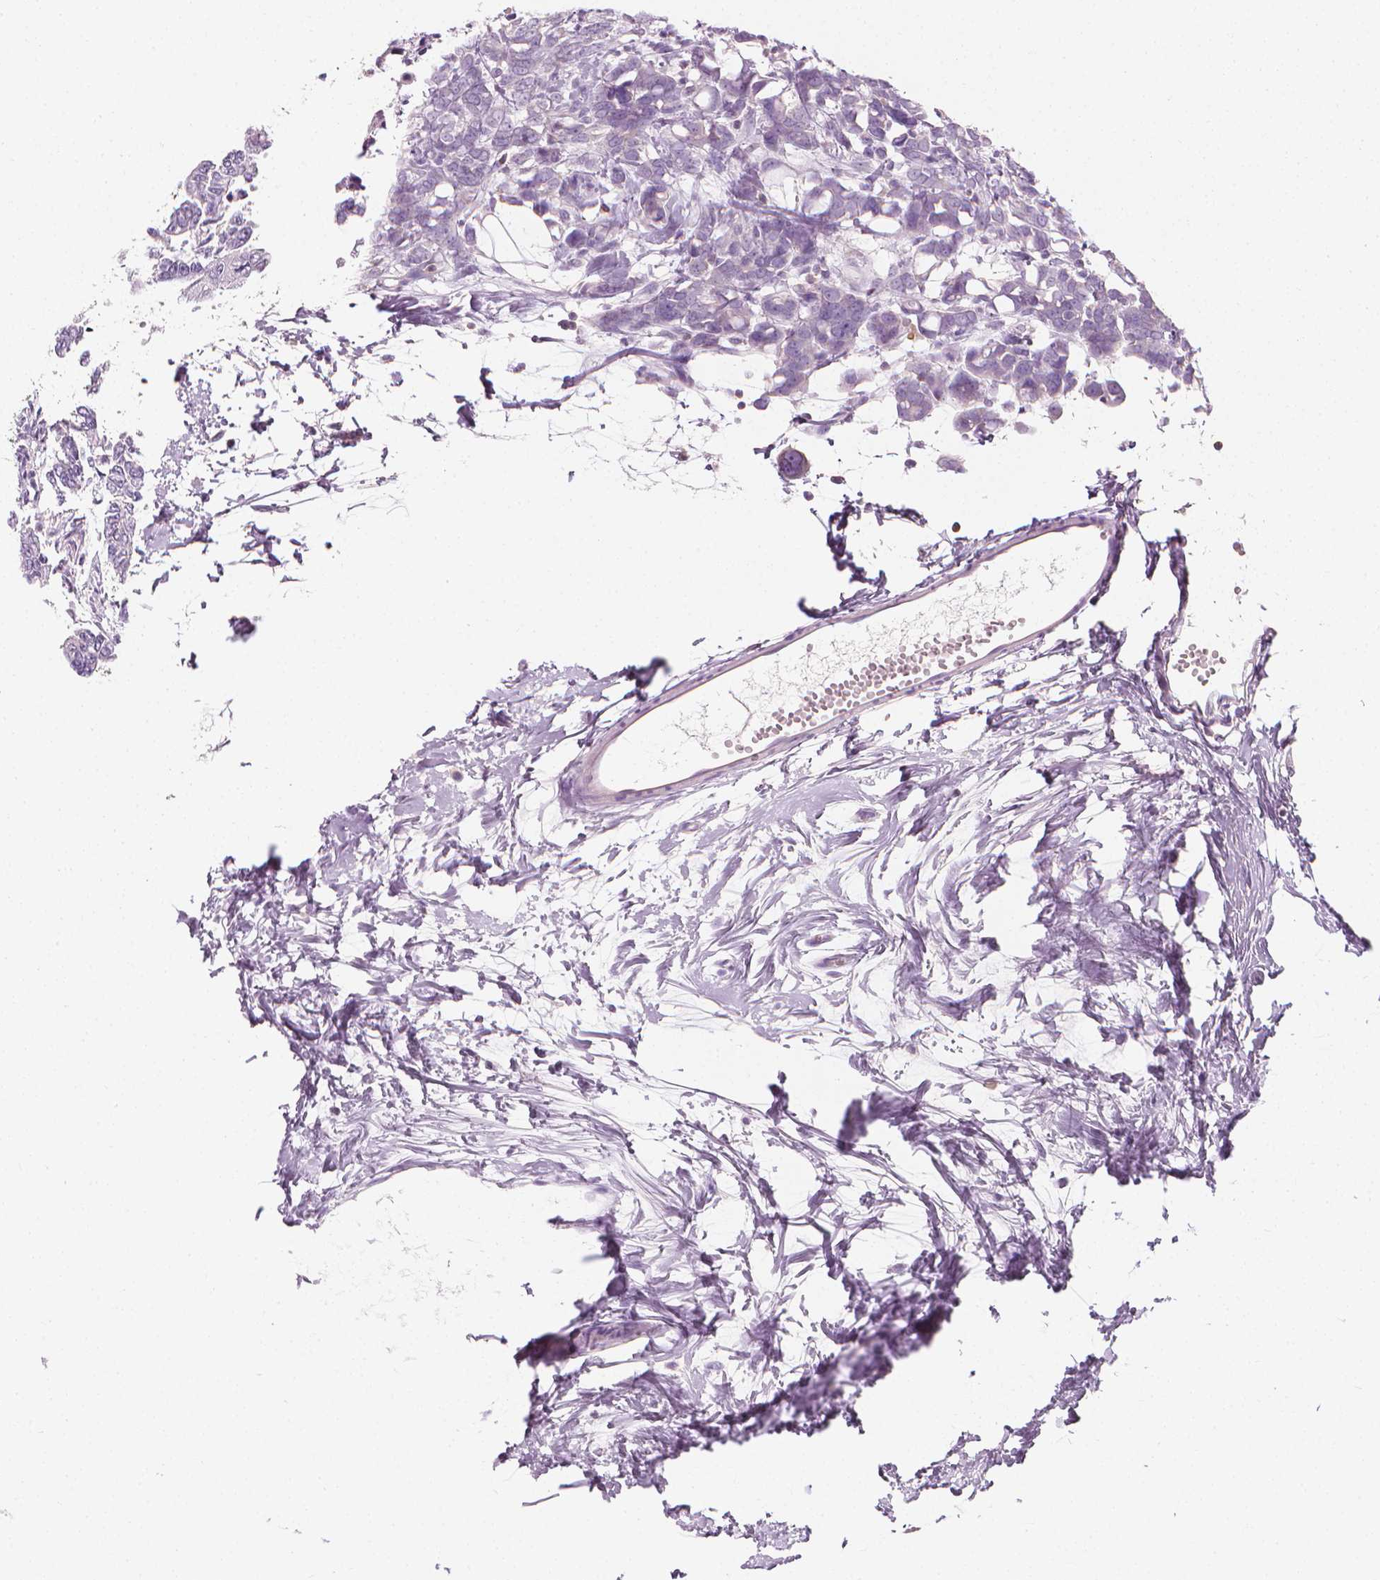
{"staining": {"intensity": "negative", "quantity": "none", "location": "none"}, "tissue": "breast cancer", "cell_type": "Tumor cells", "image_type": "cancer", "snomed": [{"axis": "morphology", "description": "Duct carcinoma"}, {"axis": "topography", "description": "Breast"}], "caption": "IHC micrograph of neoplastic tissue: breast cancer stained with DAB demonstrates no significant protein staining in tumor cells. (DAB immunohistochemistry visualized using brightfield microscopy, high magnification).", "gene": "DCAF8L1", "patient": {"sex": "female", "age": 40}}